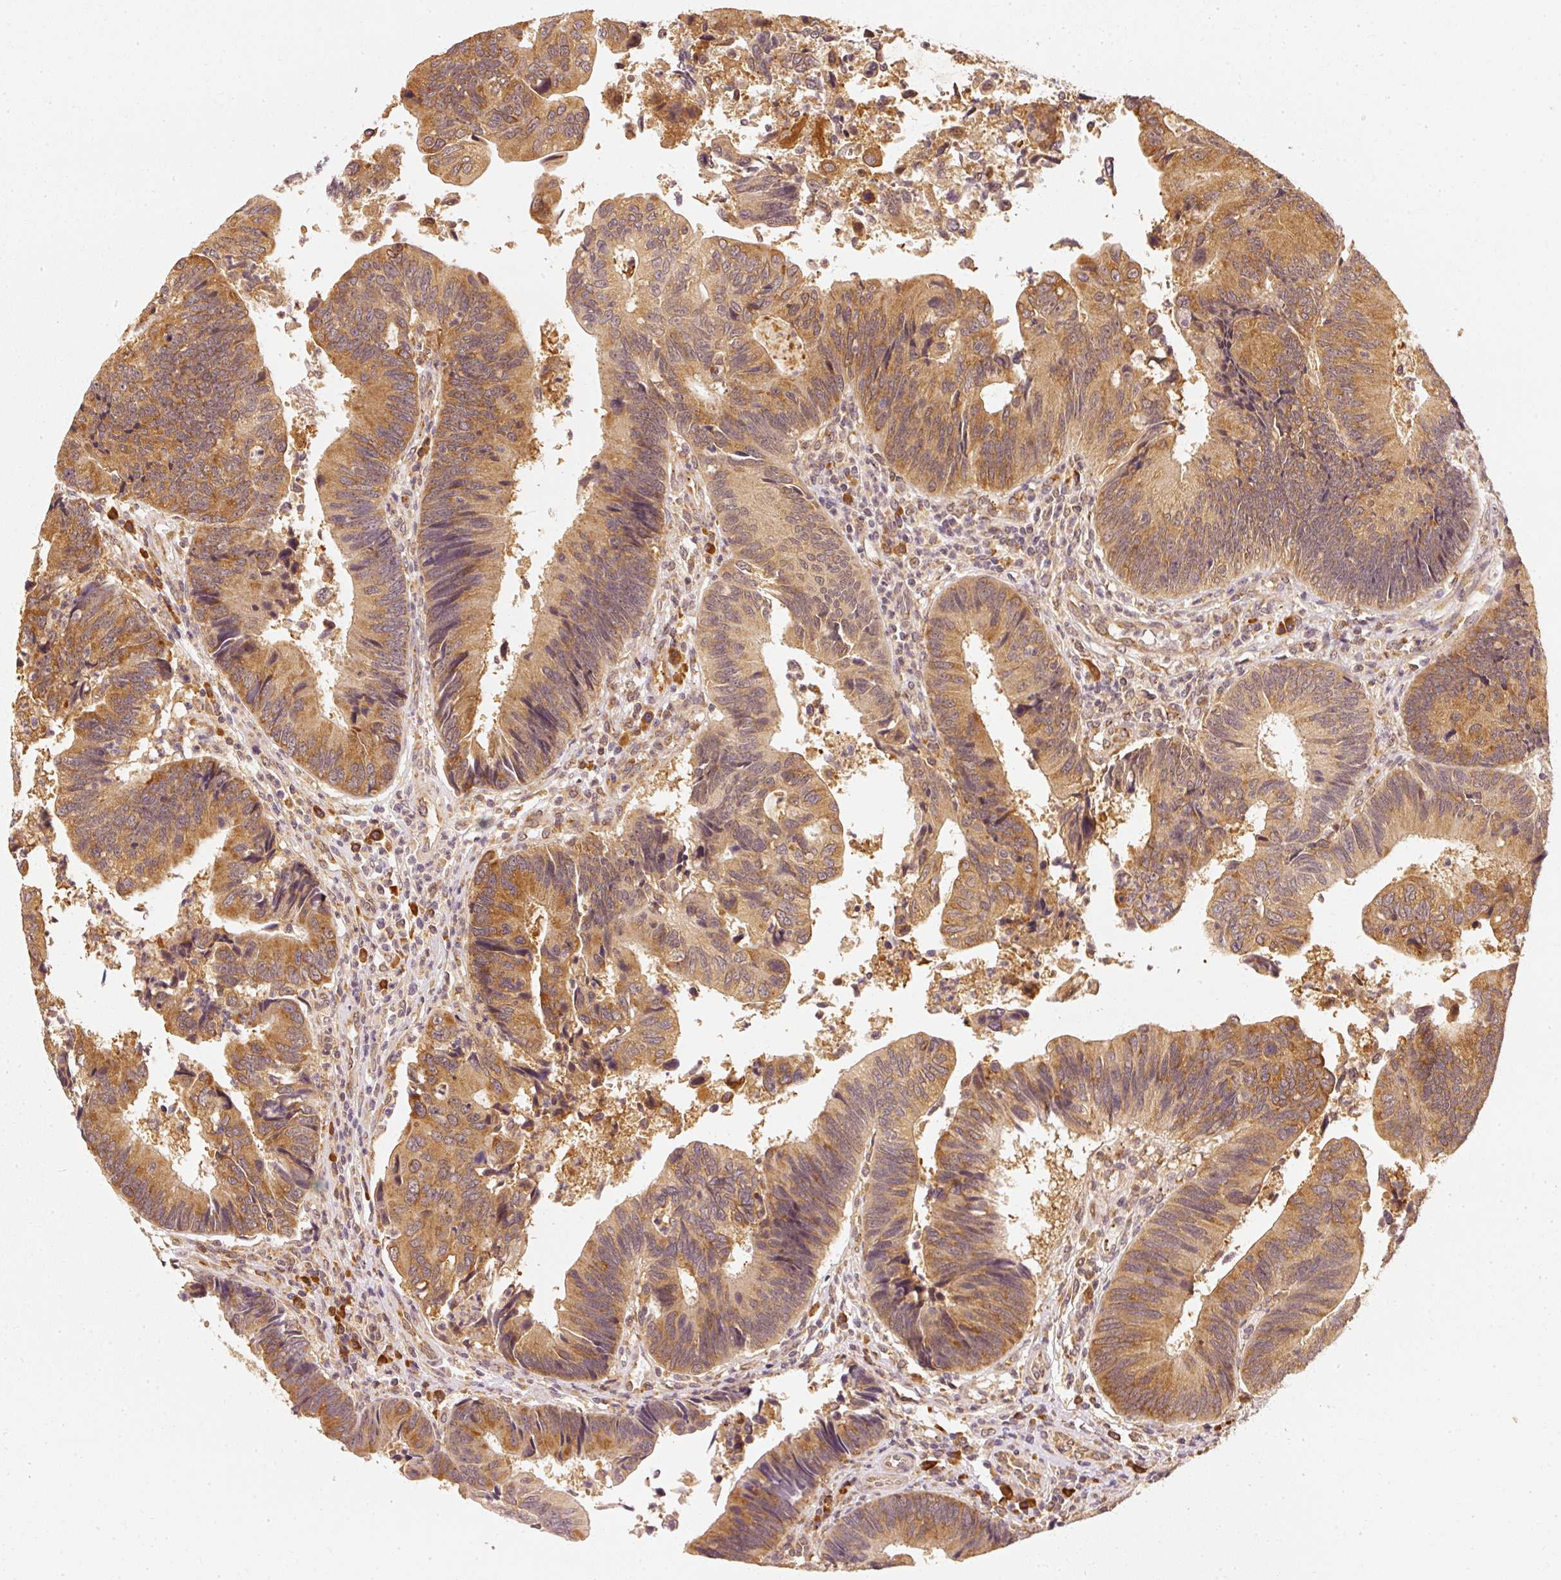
{"staining": {"intensity": "strong", "quantity": "25%-75%", "location": "cytoplasmic/membranous"}, "tissue": "colorectal cancer", "cell_type": "Tumor cells", "image_type": "cancer", "snomed": [{"axis": "morphology", "description": "Adenocarcinoma, NOS"}, {"axis": "topography", "description": "Colon"}], "caption": "Tumor cells reveal high levels of strong cytoplasmic/membranous expression in about 25%-75% of cells in human colorectal cancer (adenocarcinoma). (DAB = brown stain, brightfield microscopy at high magnification).", "gene": "EEF1A2", "patient": {"sex": "female", "age": 67}}